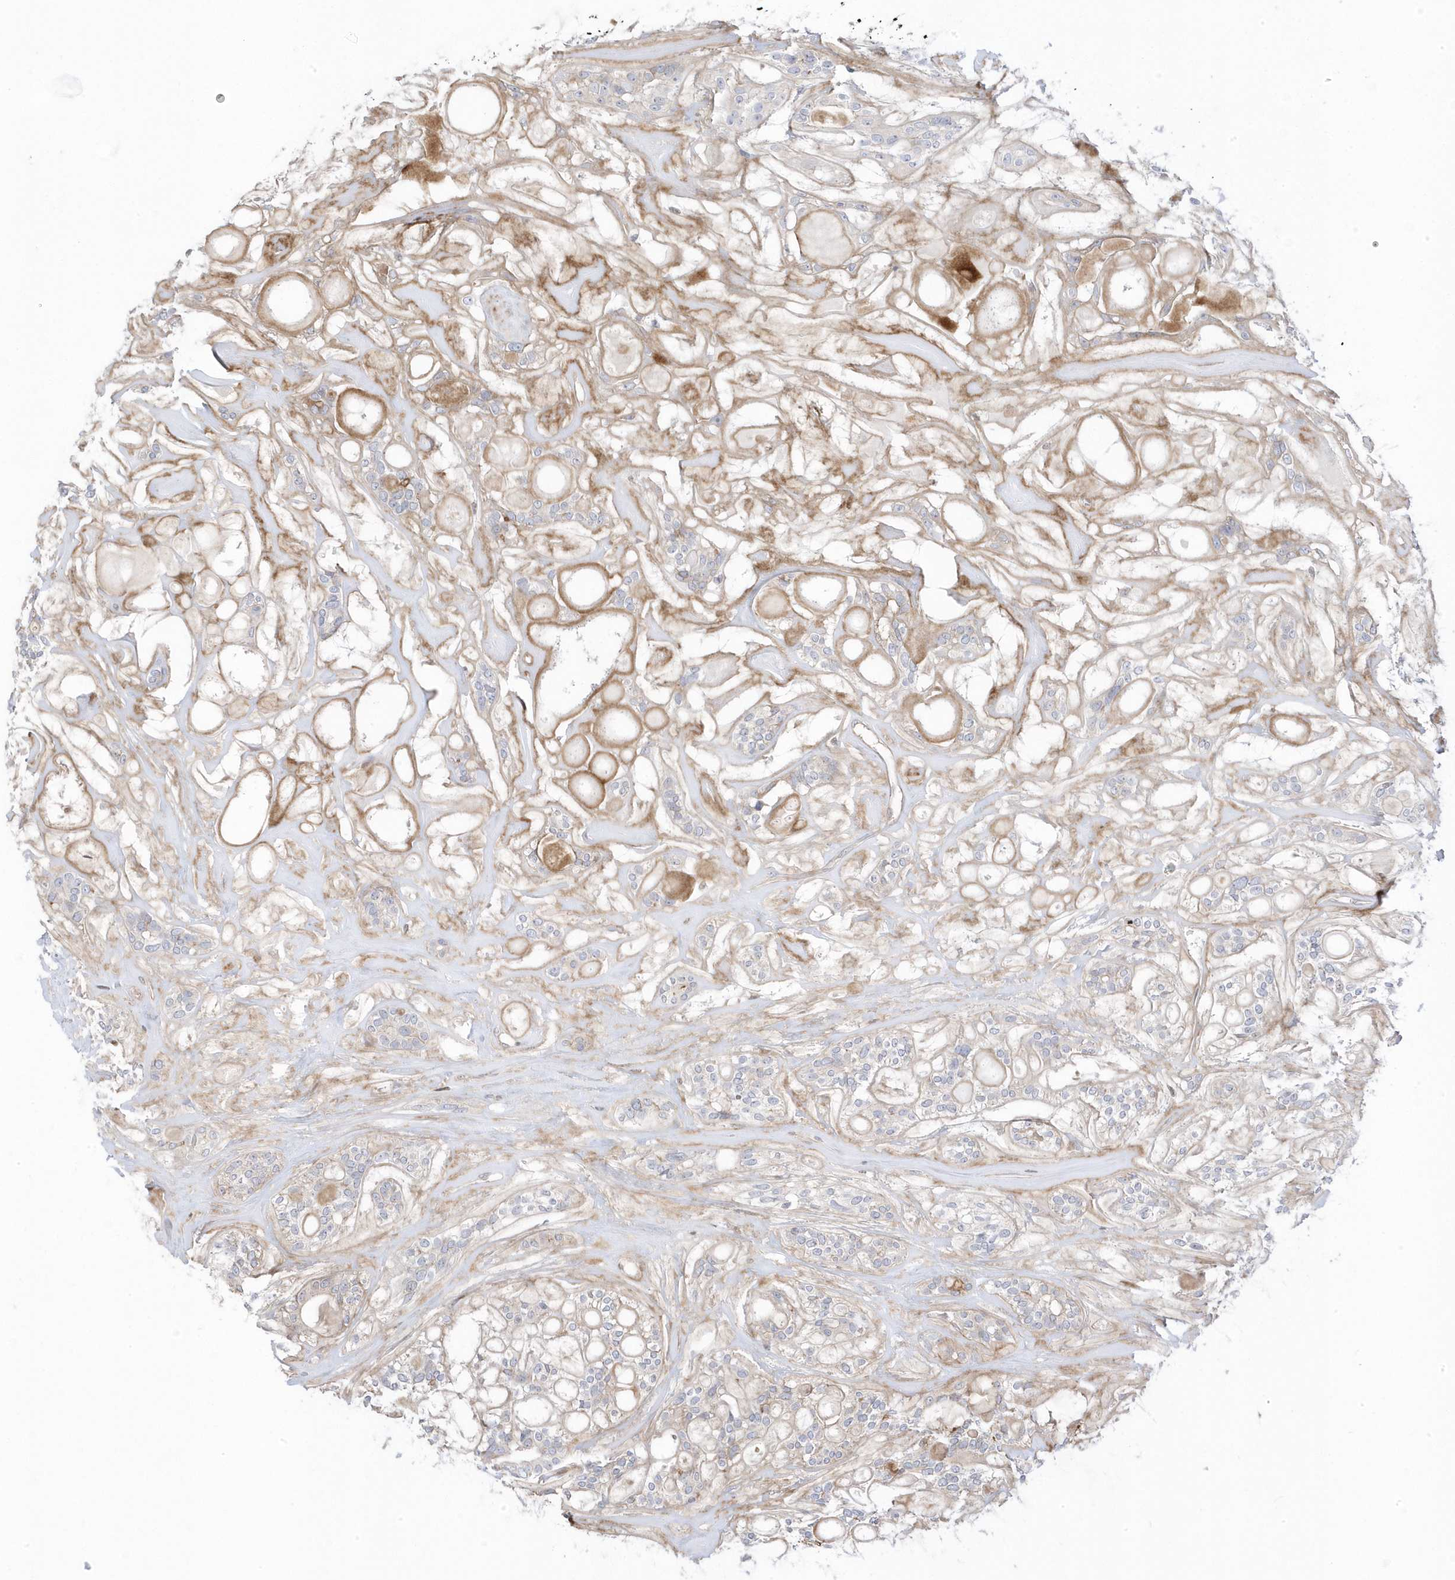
{"staining": {"intensity": "negative", "quantity": "none", "location": "none"}, "tissue": "head and neck cancer", "cell_type": "Tumor cells", "image_type": "cancer", "snomed": [{"axis": "morphology", "description": "Adenocarcinoma, NOS"}, {"axis": "topography", "description": "Head-Neck"}], "caption": "The histopathology image demonstrates no staining of tumor cells in head and neck cancer.", "gene": "GTPBP6", "patient": {"sex": "male", "age": 66}}